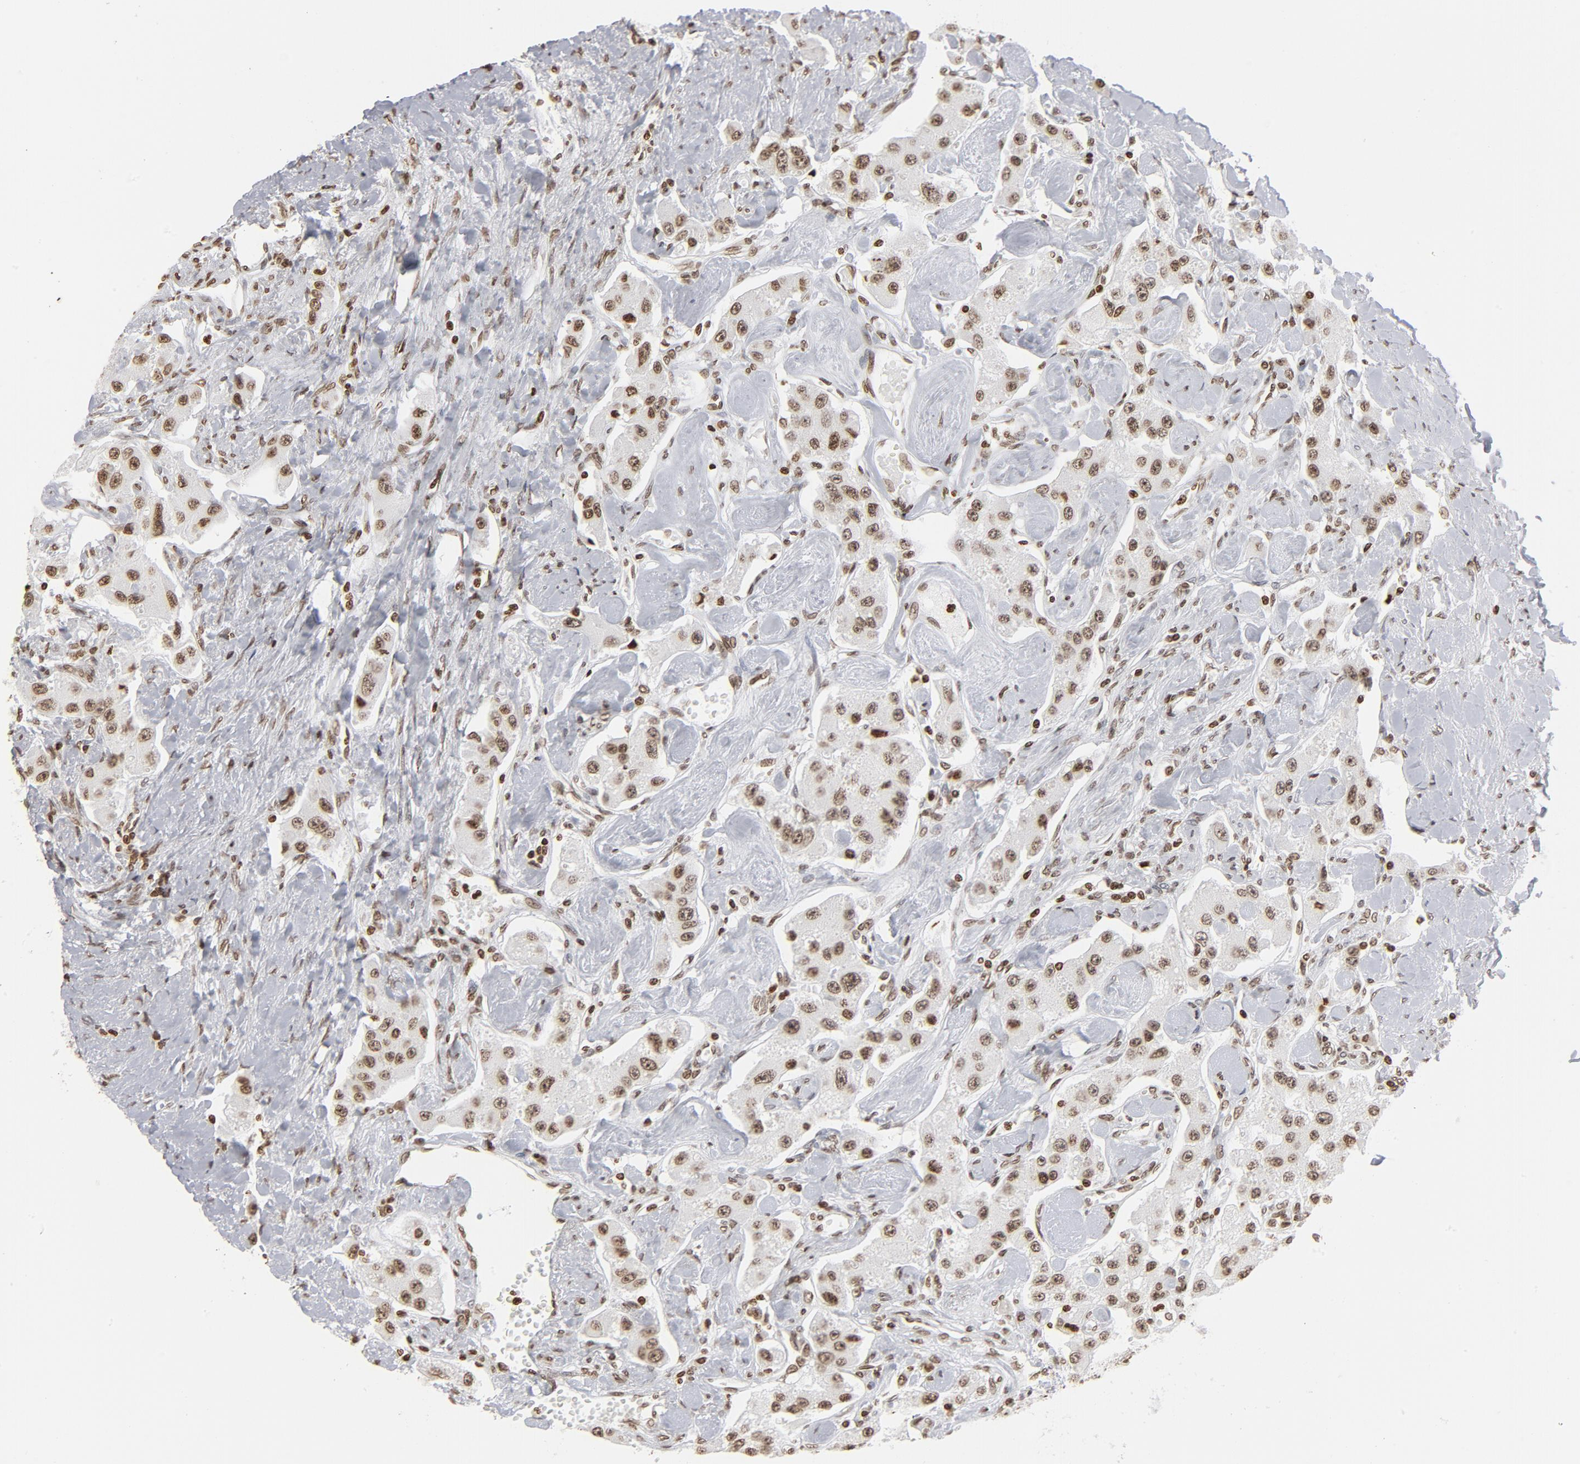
{"staining": {"intensity": "weak", "quantity": ">75%", "location": "nuclear"}, "tissue": "carcinoid", "cell_type": "Tumor cells", "image_type": "cancer", "snomed": [{"axis": "morphology", "description": "Carcinoid, malignant, NOS"}, {"axis": "topography", "description": "Pancreas"}], "caption": "Immunohistochemical staining of human carcinoid (malignant) demonstrates weak nuclear protein staining in about >75% of tumor cells.", "gene": "H2AC12", "patient": {"sex": "male", "age": 41}}